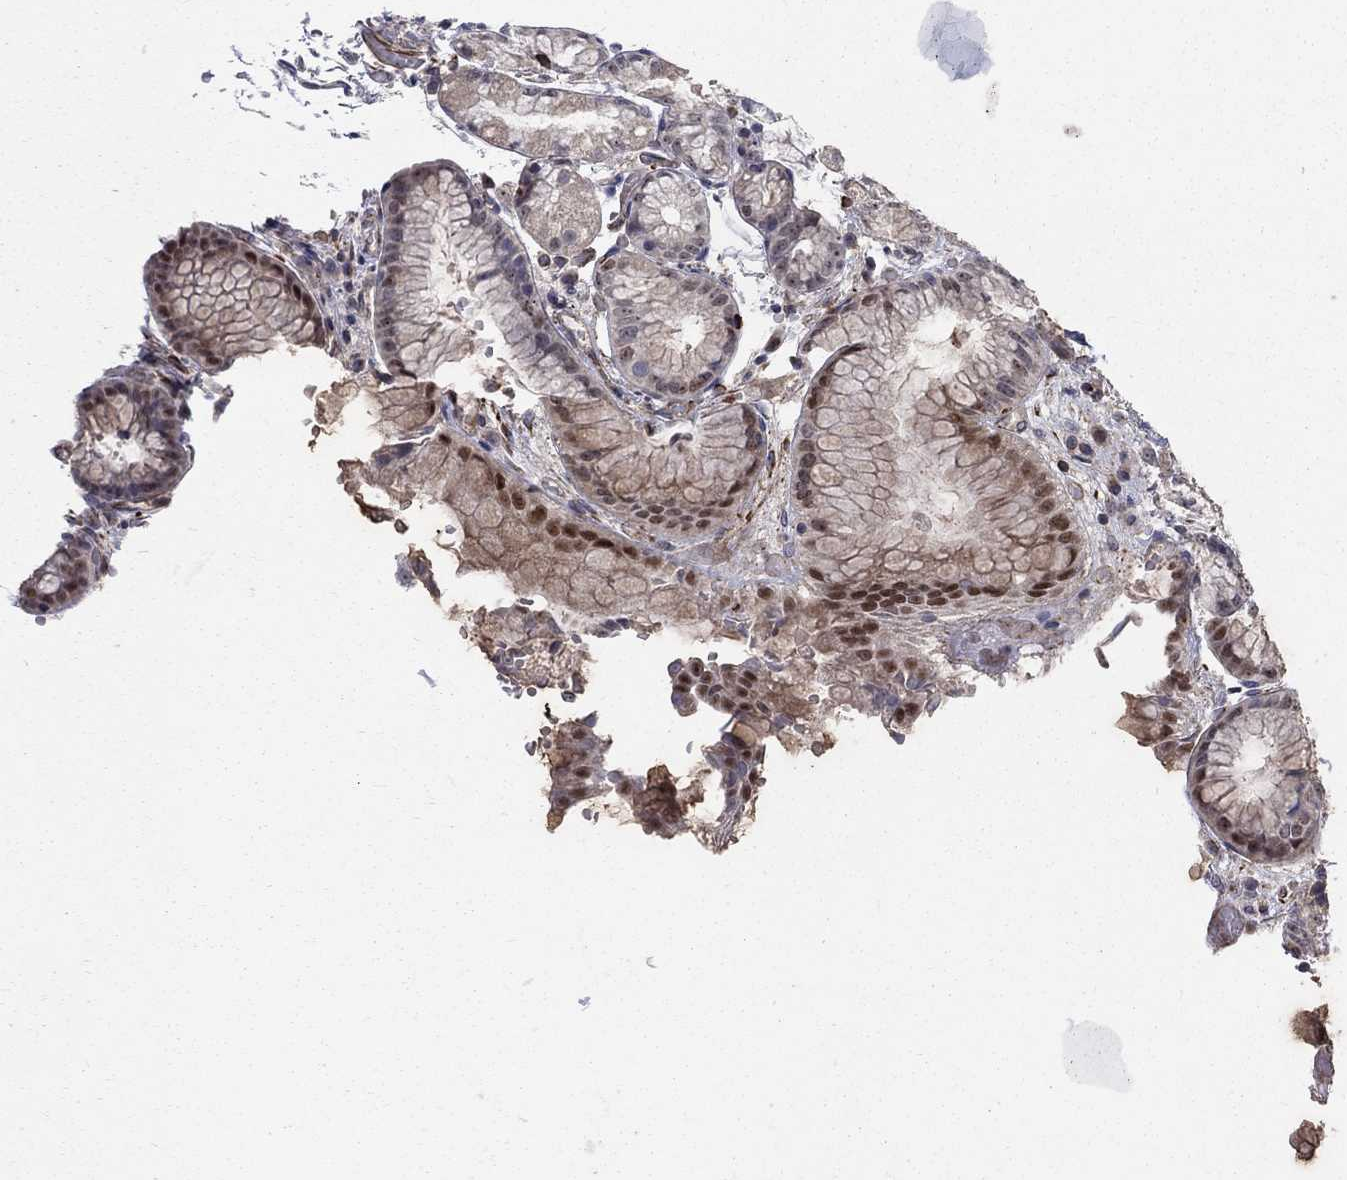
{"staining": {"intensity": "moderate", "quantity": "<25%", "location": "cytoplasmic/membranous,nuclear"}, "tissue": "stomach", "cell_type": "Glandular cells", "image_type": "normal", "snomed": [{"axis": "morphology", "description": "Normal tissue, NOS"}, {"axis": "topography", "description": "Stomach, upper"}], "caption": "Immunohistochemistry (IHC) of unremarkable stomach demonstrates low levels of moderate cytoplasmic/membranous,nuclear expression in approximately <25% of glandular cells.", "gene": "MSRA", "patient": {"sex": "male", "age": 72}}